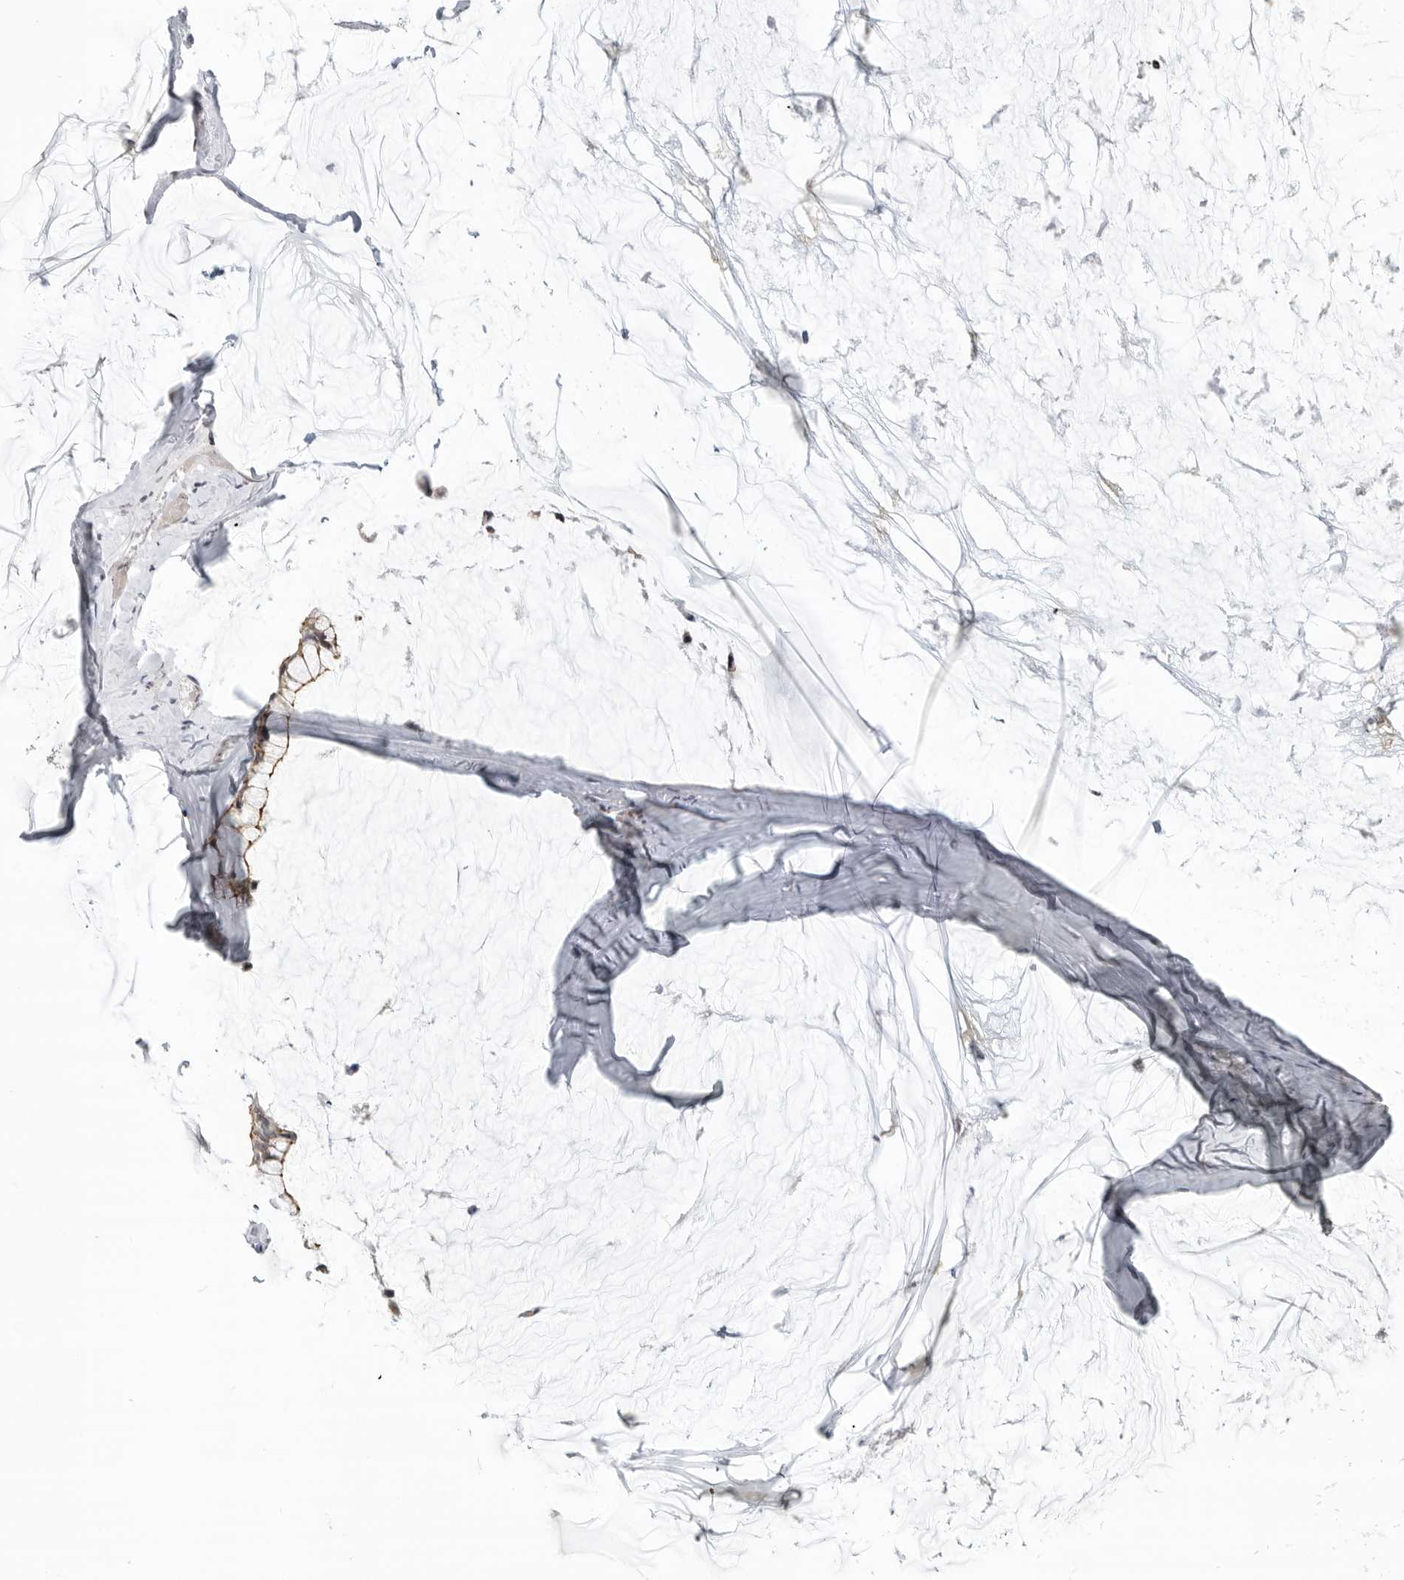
{"staining": {"intensity": "moderate", "quantity": ">75%", "location": "cytoplasmic/membranous"}, "tissue": "ovarian cancer", "cell_type": "Tumor cells", "image_type": "cancer", "snomed": [{"axis": "morphology", "description": "Cystadenocarcinoma, mucinous, NOS"}, {"axis": "topography", "description": "Ovary"}], "caption": "Immunohistochemical staining of human ovarian cancer (mucinous cystadenocarcinoma) exhibits medium levels of moderate cytoplasmic/membranous protein staining in about >75% of tumor cells.", "gene": "CEP295NL", "patient": {"sex": "female", "age": 39}}